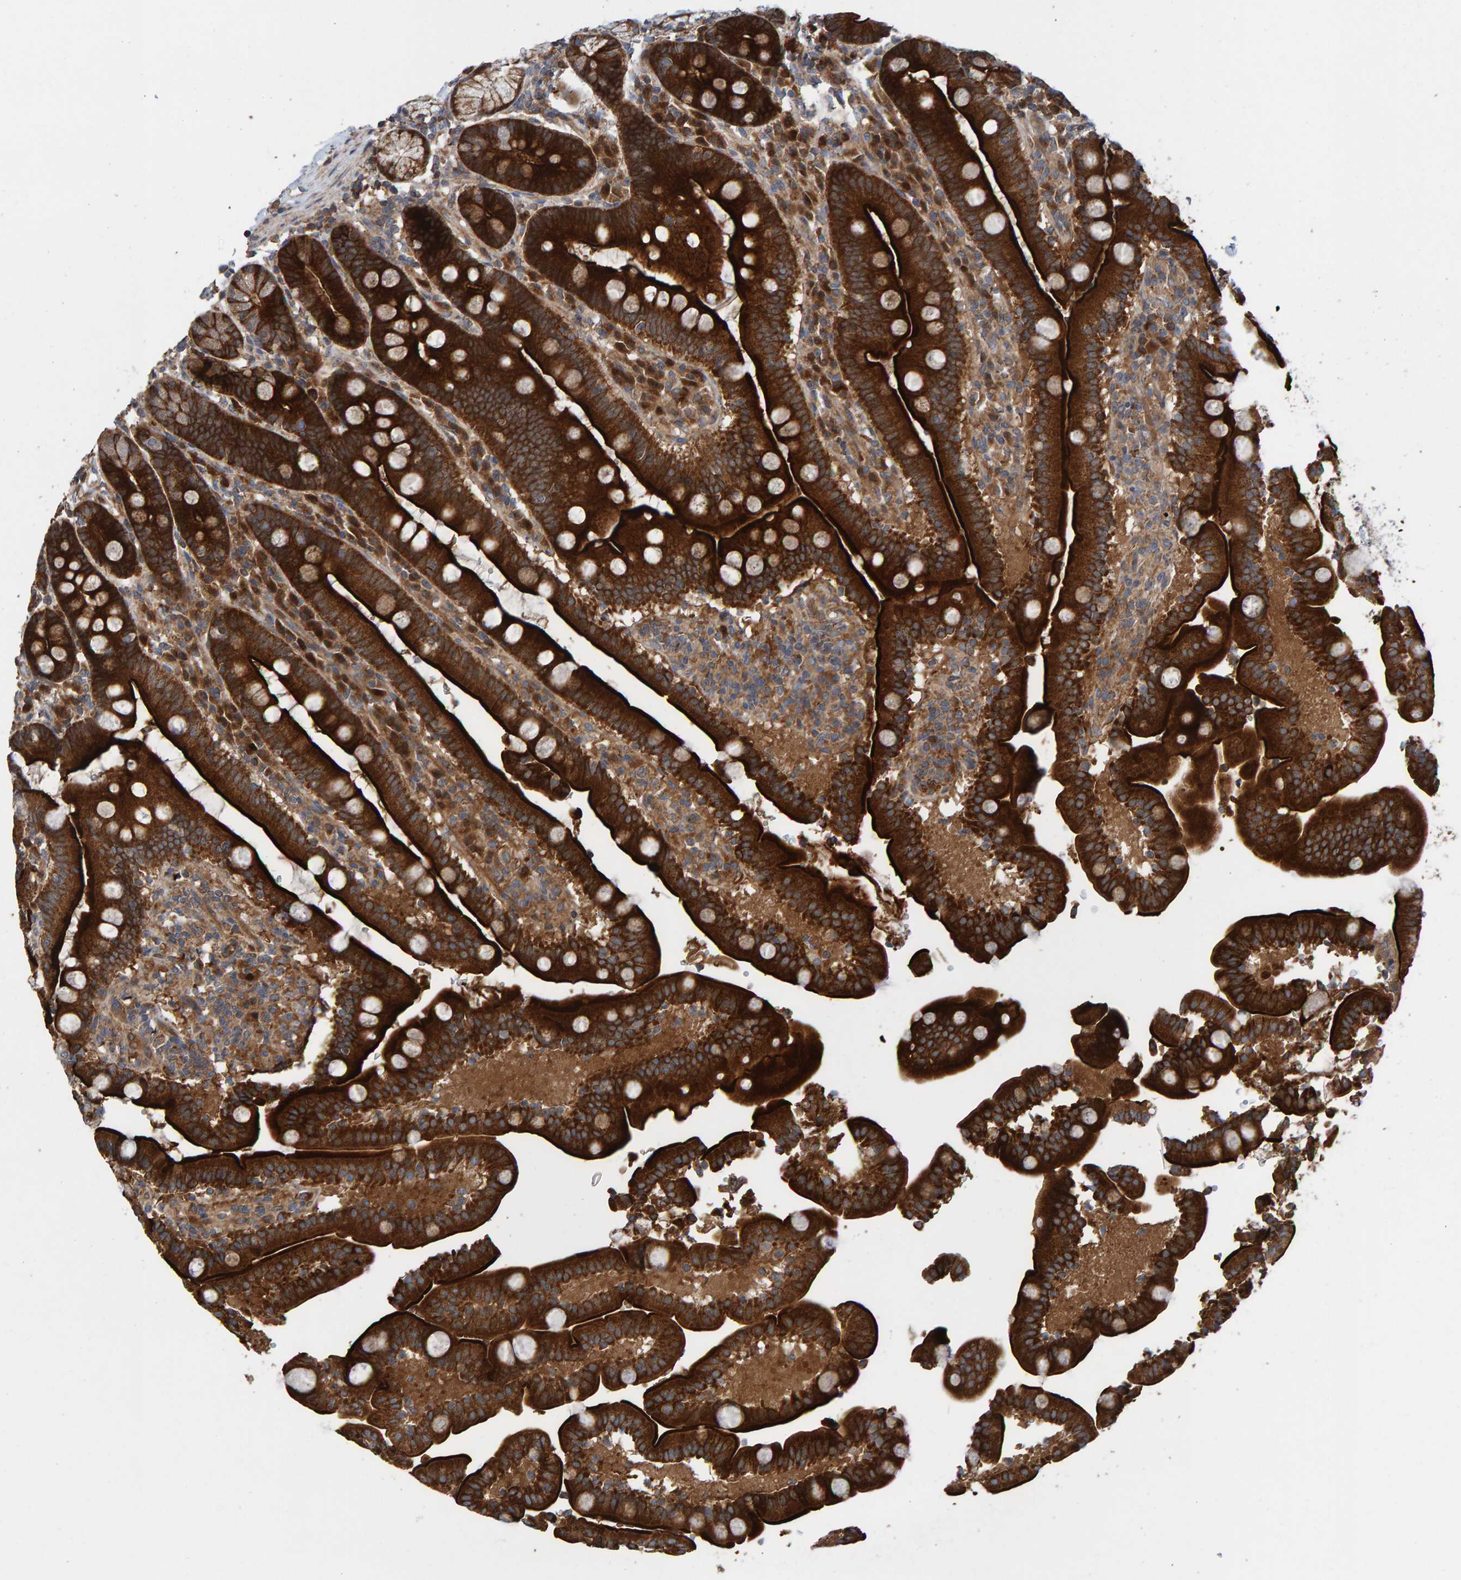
{"staining": {"intensity": "strong", "quantity": ">75%", "location": "cytoplasmic/membranous"}, "tissue": "duodenum", "cell_type": "Glandular cells", "image_type": "normal", "snomed": [{"axis": "morphology", "description": "Normal tissue, NOS"}, {"axis": "topography", "description": "Small intestine, NOS"}], "caption": "Glandular cells demonstrate high levels of strong cytoplasmic/membranous staining in about >75% of cells in unremarkable duodenum.", "gene": "KIAA0753", "patient": {"sex": "female", "age": 71}}